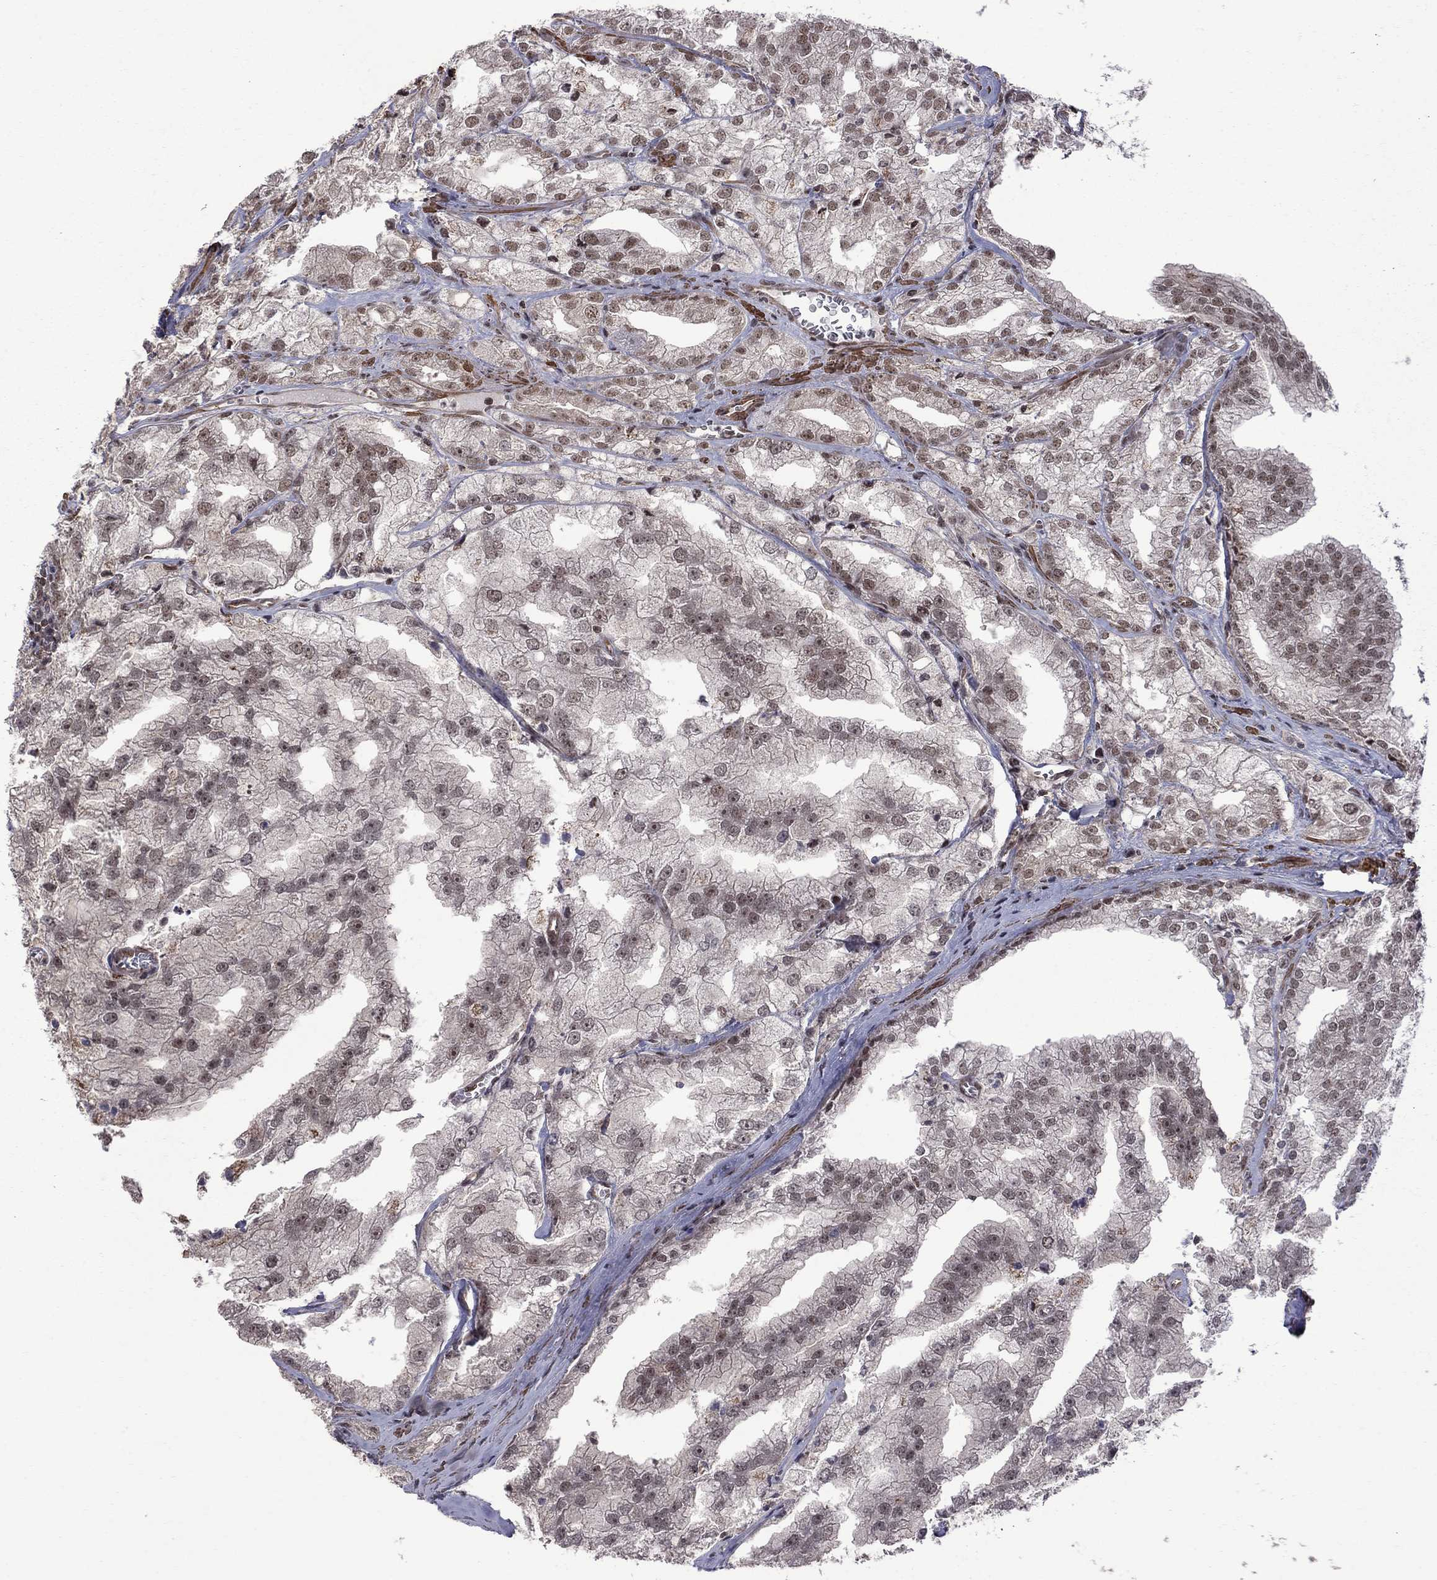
{"staining": {"intensity": "moderate", "quantity": "<25%", "location": "nuclear"}, "tissue": "prostate cancer", "cell_type": "Tumor cells", "image_type": "cancer", "snomed": [{"axis": "morphology", "description": "Adenocarcinoma, NOS"}, {"axis": "topography", "description": "Prostate"}], "caption": "An IHC micrograph of tumor tissue is shown. Protein staining in brown highlights moderate nuclear positivity in prostate adenocarcinoma within tumor cells.", "gene": "BRF1", "patient": {"sex": "male", "age": 70}}